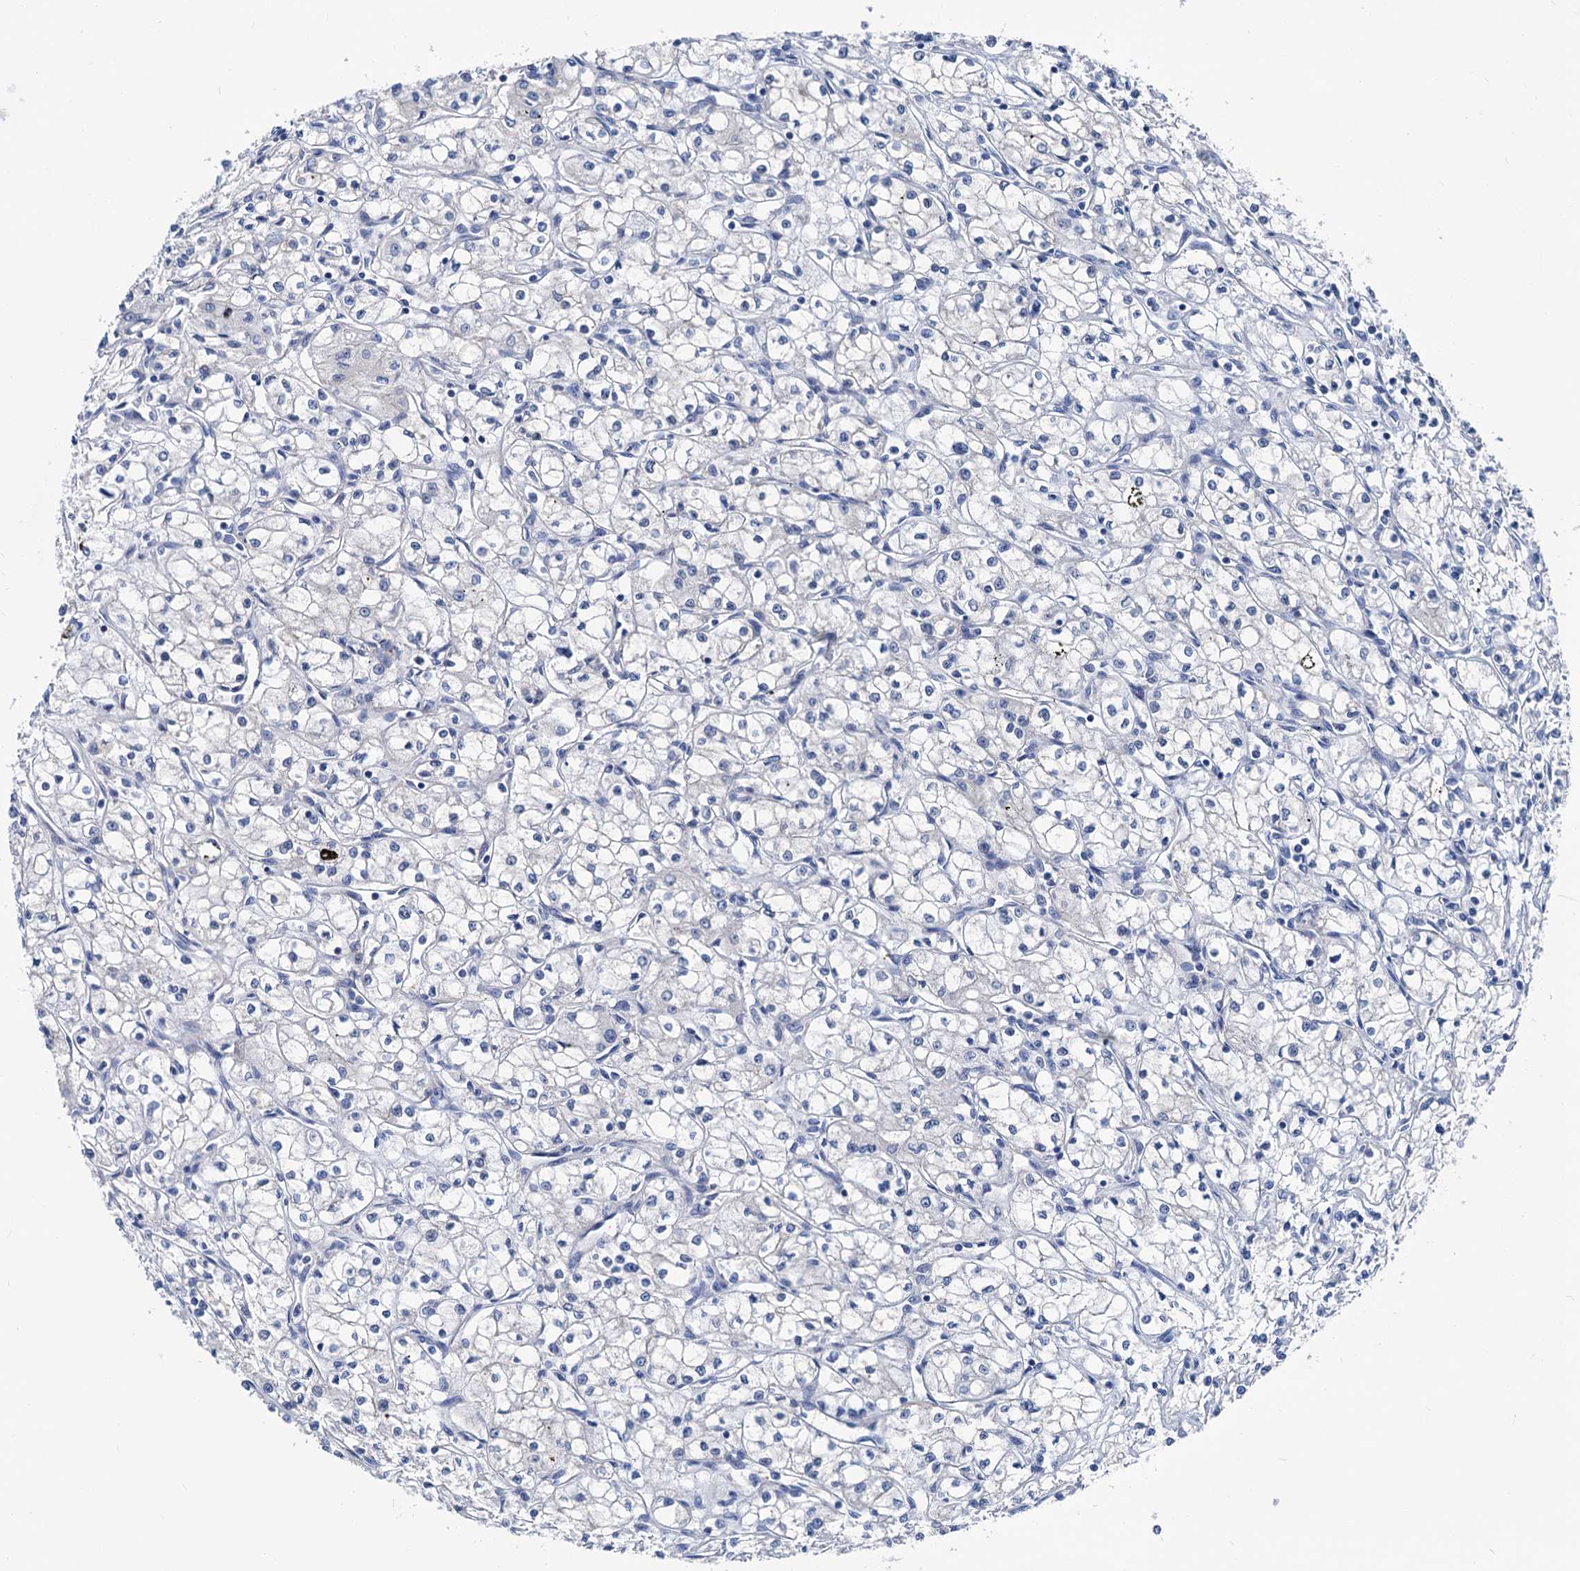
{"staining": {"intensity": "negative", "quantity": "none", "location": "none"}, "tissue": "renal cancer", "cell_type": "Tumor cells", "image_type": "cancer", "snomed": [{"axis": "morphology", "description": "Adenocarcinoma, NOS"}, {"axis": "topography", "description": "Kidney"}], "caption": "Tumor cells are negative for brown protein staining in renal adenocarcinoma. The staining is performed using DAB (3,3'-diaminobenzidine) brown chromogen with nuclei counter-stained in using hematoxylin.", "gene": "GLO1", "patient": {"sex": "male", "age": 59}}